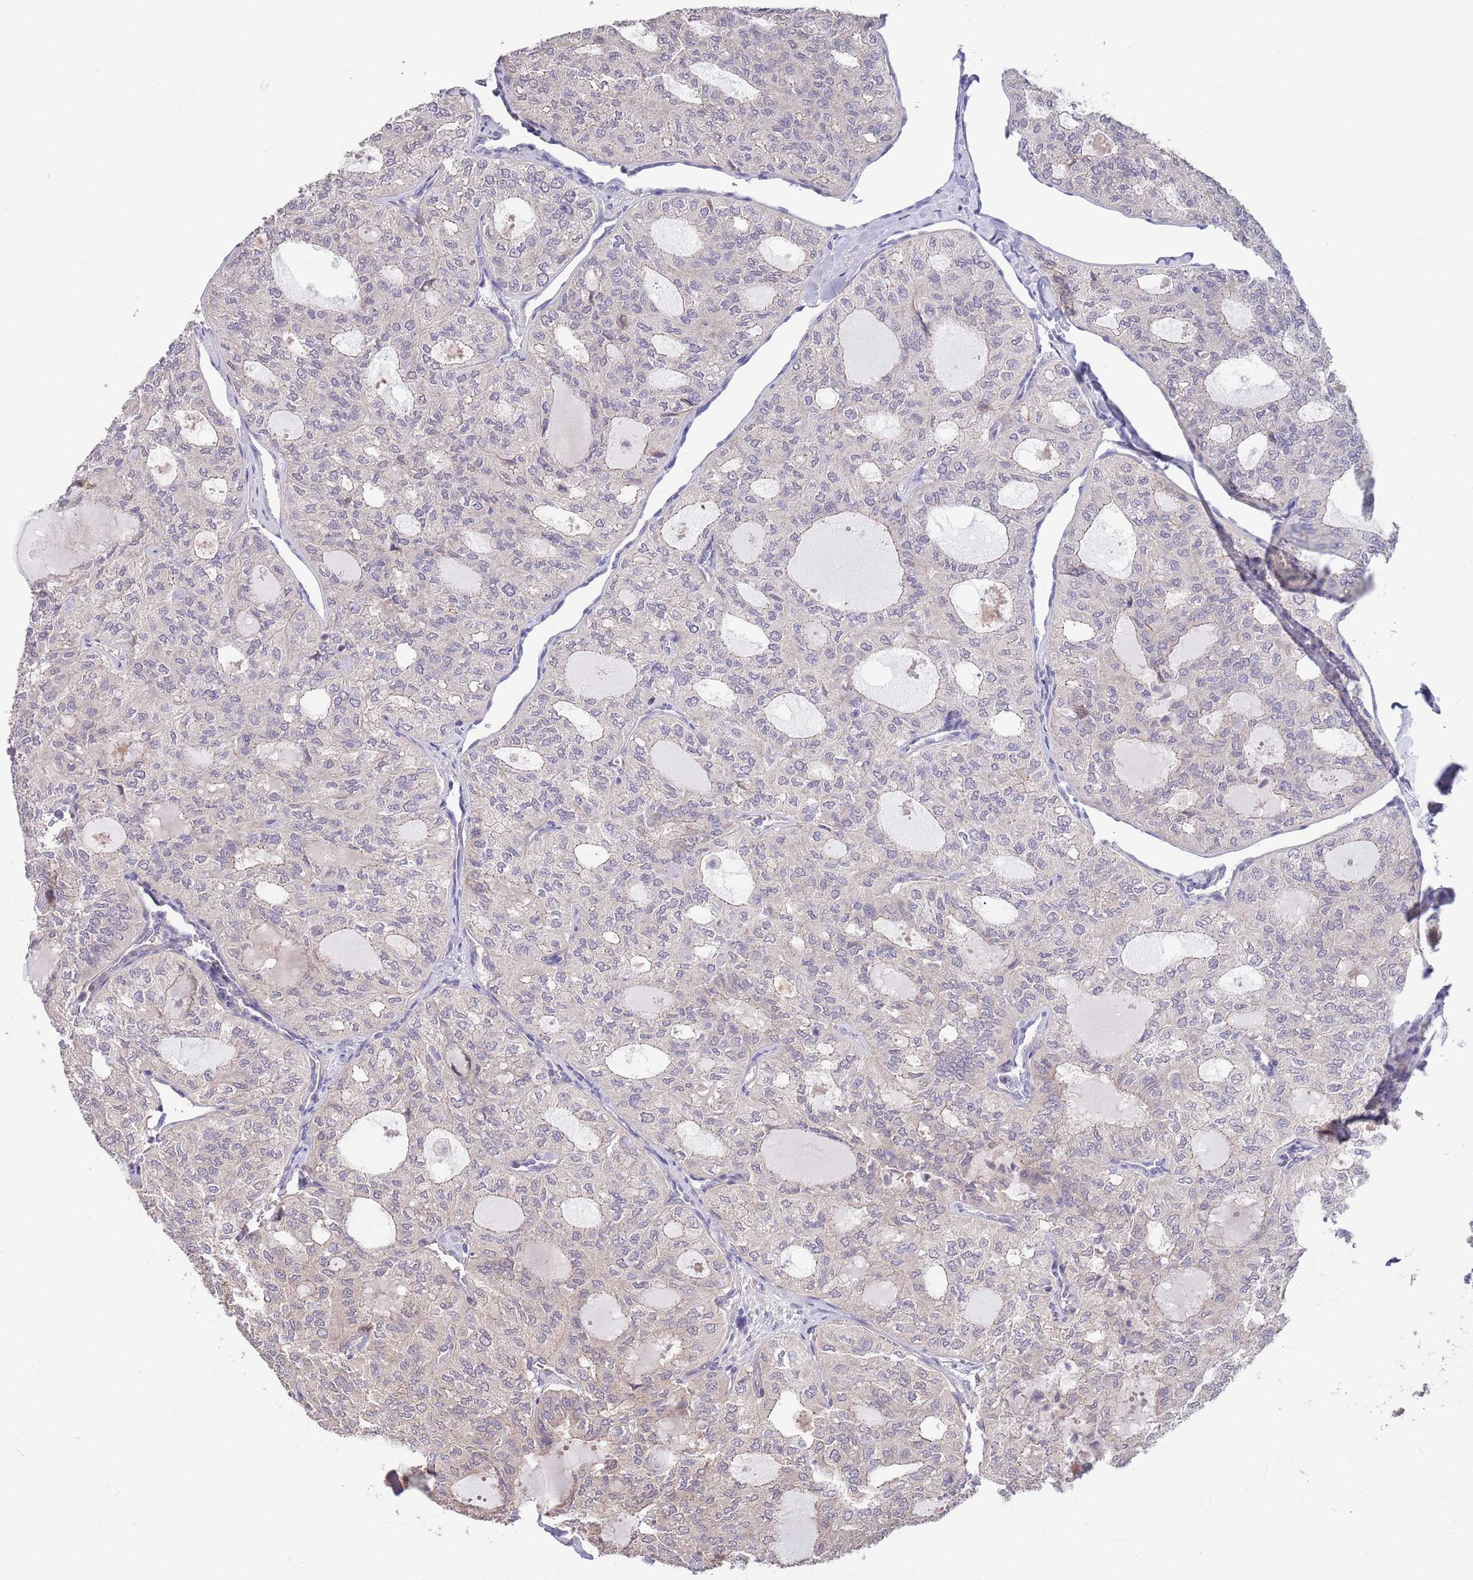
{"staining": {"intensity": "negative", "quantity": "none", "location": "none"}, "tissue": "thyroid cancer", "cell_type": "Tumor cells", "image_type": "cancer", "snomed": [{"axis": "morphology", "description": "Follicular adenoma carcinoma, NOS"}, {"axis": "topography", "description": "Thyroid gland"}], "caption": "Protein analysis of follicular adenoma carcinoma (thyroid) demonstrates no significant expression in tumor cells. The staining is performed using DAB (3,3'-diaminobenzidine) brown chromogen with nuclei counter-stained in using hematoxylin.", "gene": "MARVELD2", "patient": {"sex": "male", "age": 75}}